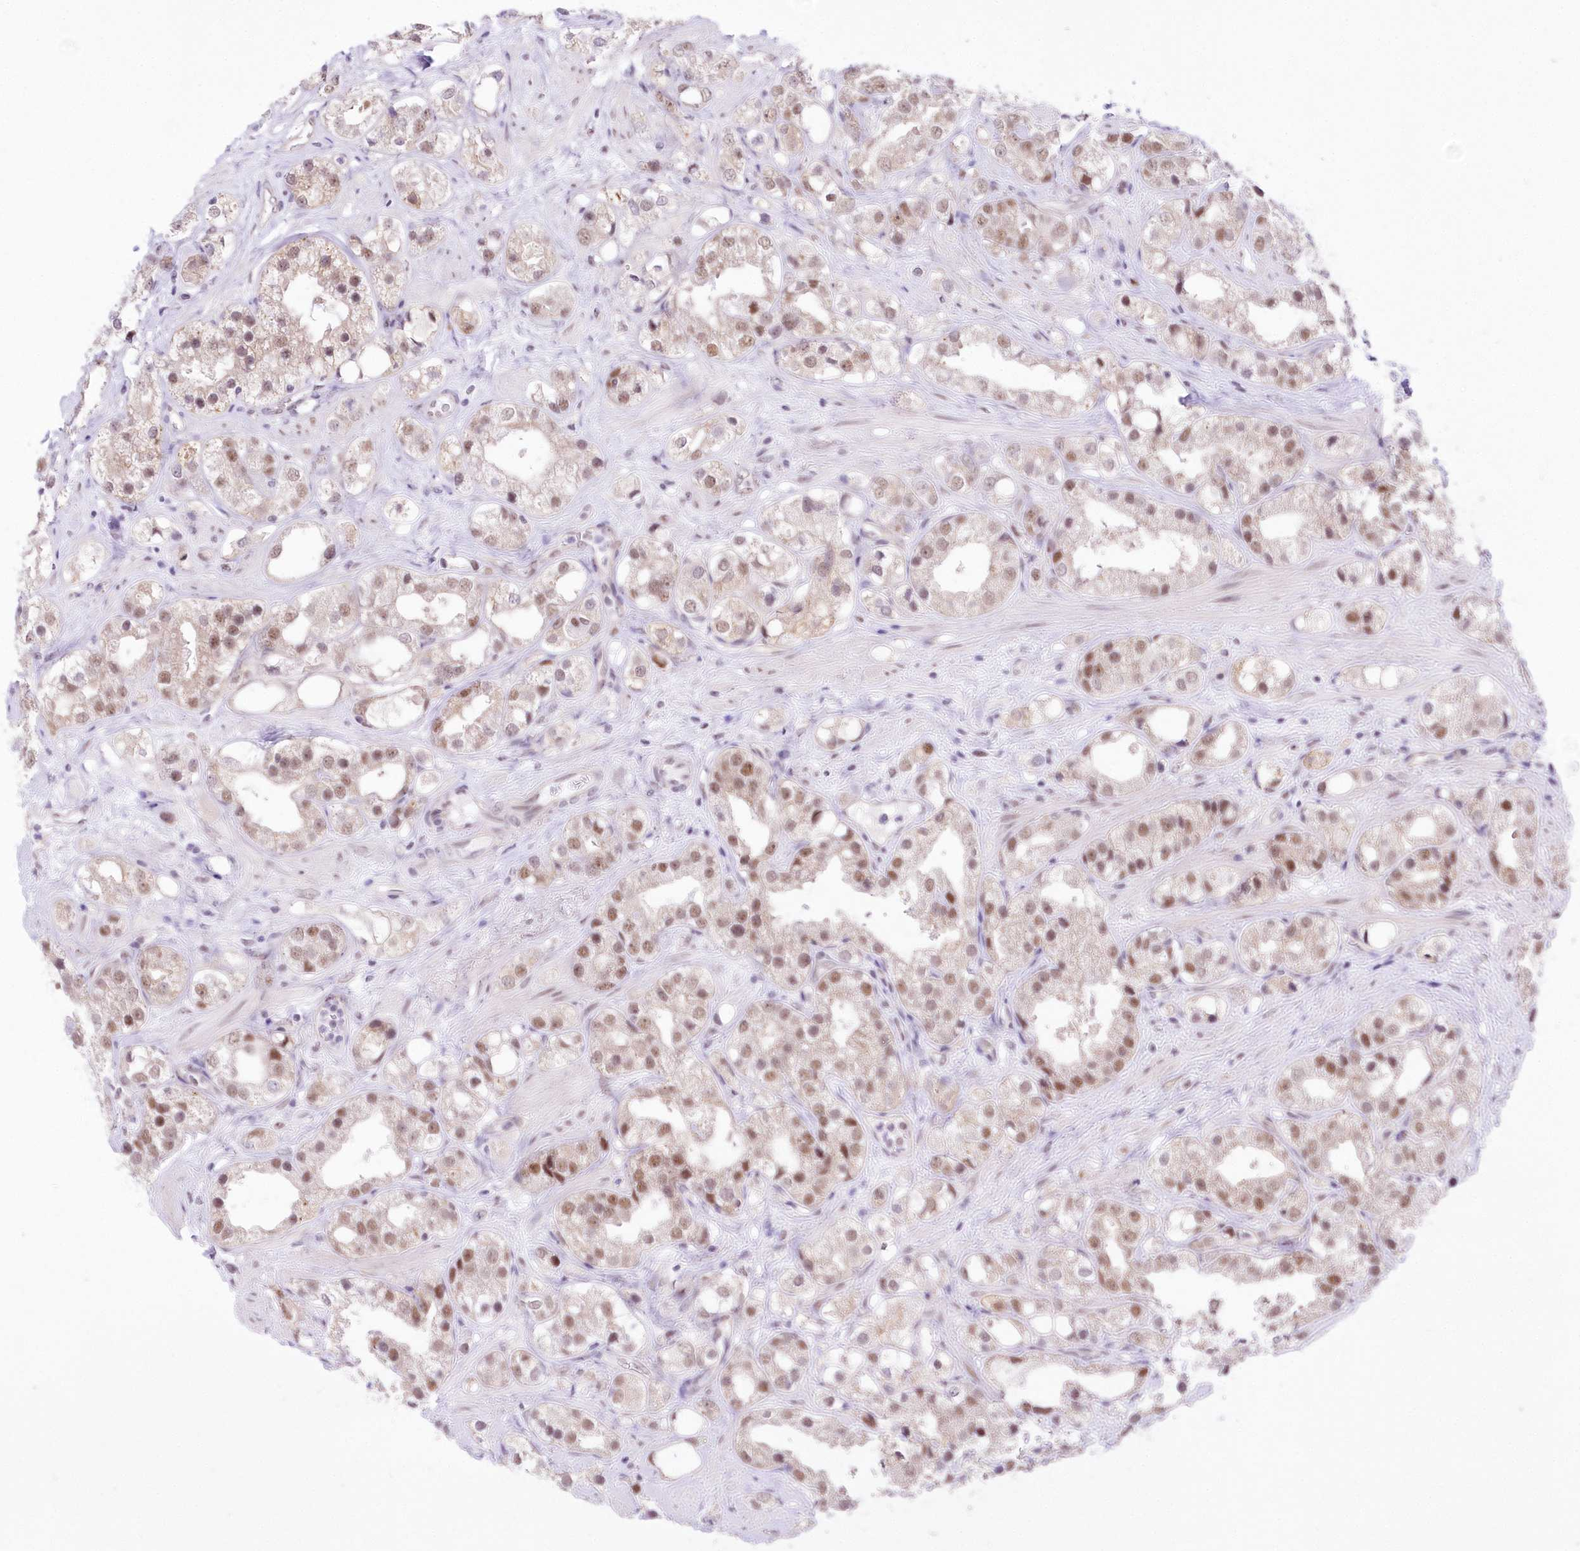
{"staining": {"intensity": "moderate", "quantity": ">75%", "location": "nuclear"}, "tissue": "prostate cancer", "cell_type": "Tumor cells", "image_type": "cancer", "snomed": [{"axis": "morphology", "description": "Adenocarcinoma, NOS"}, {"axis": "topography", "description": "Prostate"}], "caption": "The immunohistochemical stain shows moderate nuclear expression in tumor cells of prostate cancer tissue.", "gene": "NSUN2", "patient": {"sex": "male", "age": 79}}